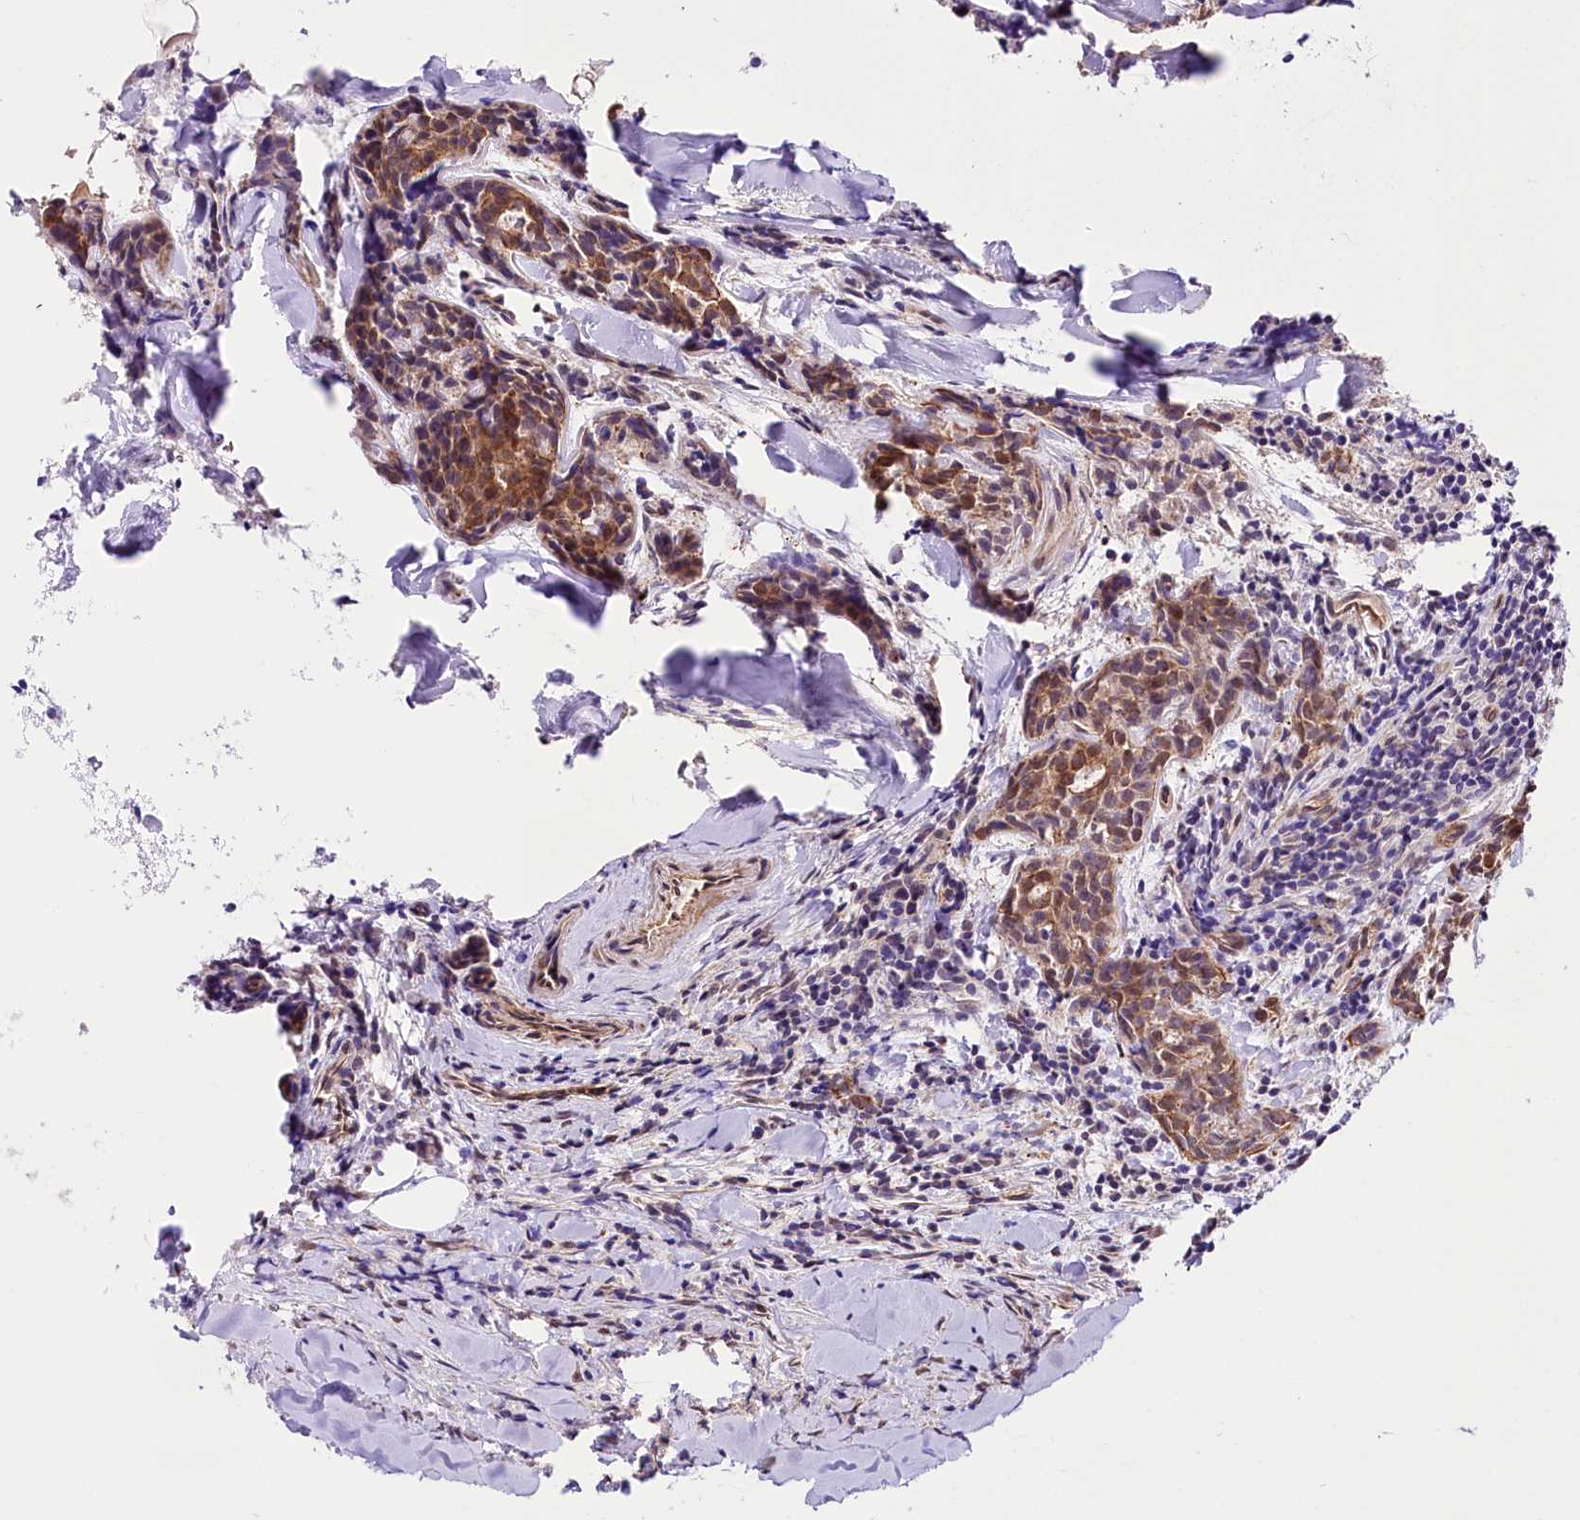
{"staining": {"intensity": "moderate", "quantity": ">75%", "location": "cytoplasmic/membranous"}, "tissue": "head and neck cancer", "cell_type": "Tumor cells", "image_type": "cancer", "snomed": [{"axis": "morphology", "description": "Adenocarcinoma, NOS"}, {"axis": "topography", "description": "Salivary gland"}, {"axis": "topography", "description": "Head-Neck"}], "caption": "Head and neck cancer (adenocarcinoma) was stained to show a protein in brown. There is medium levels of moderate cytoplasmic/membranous expression in about >75% of tumor cells.", "gene": "ST7", "patient": {"sex": "female", "age": 63}}